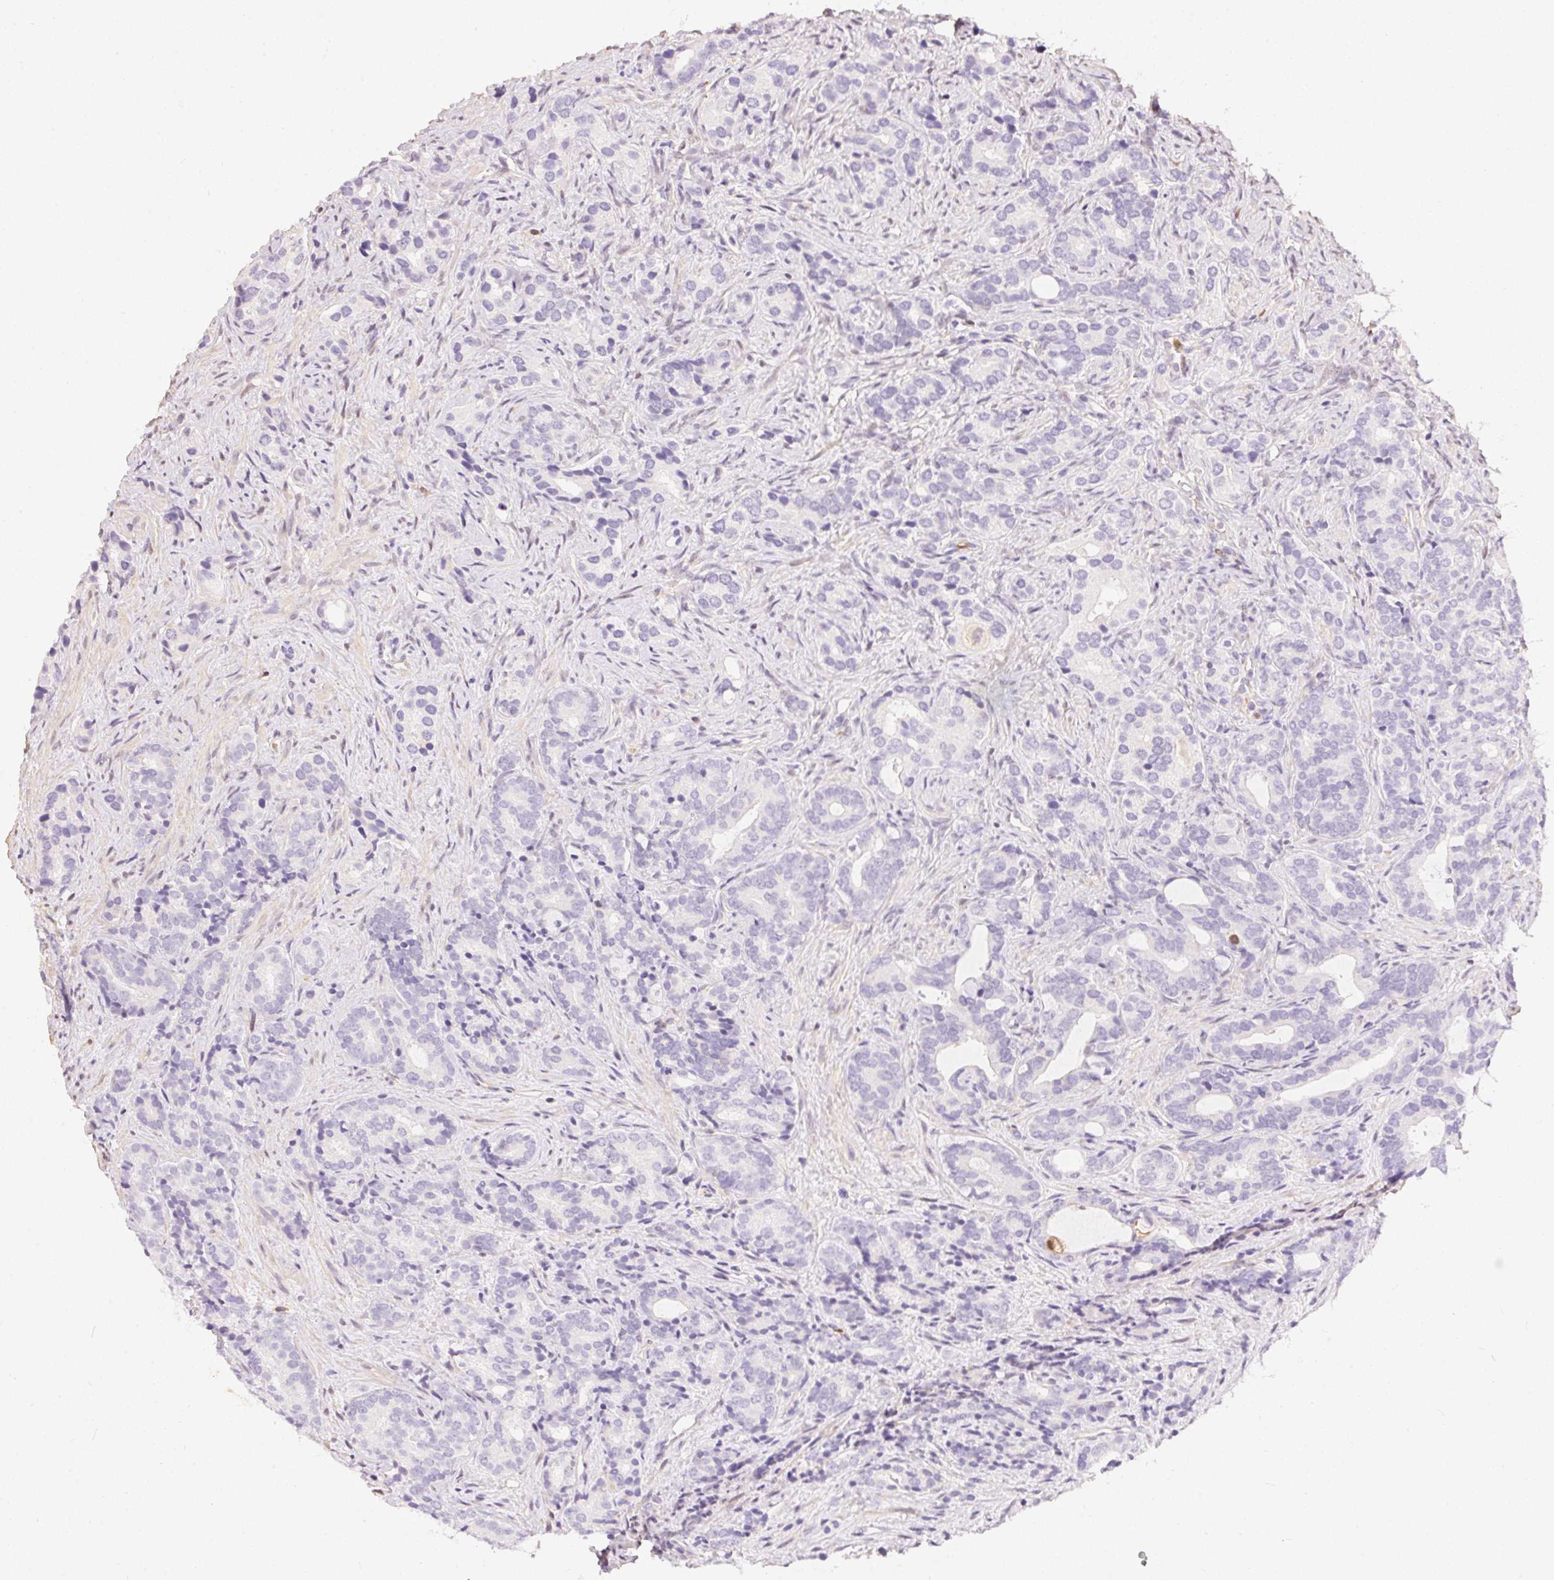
{"staining": {"intensity": "negative", "quantity": "none", "location": "none"}, "tissue": "prostate cancer", "cell_type": "Tumor cells", "image_type": "cancer", "snomed": [{"axis": "morphology", "description": "Adenocarcinoma, High grade"}, {"axis": "topography", "description": "Prostate"}], "caption": "Tumor cells show no significant protein expression in prostate cancer.", "gene": "S100A3", "patient": {"sex": "male", "age": 84}}